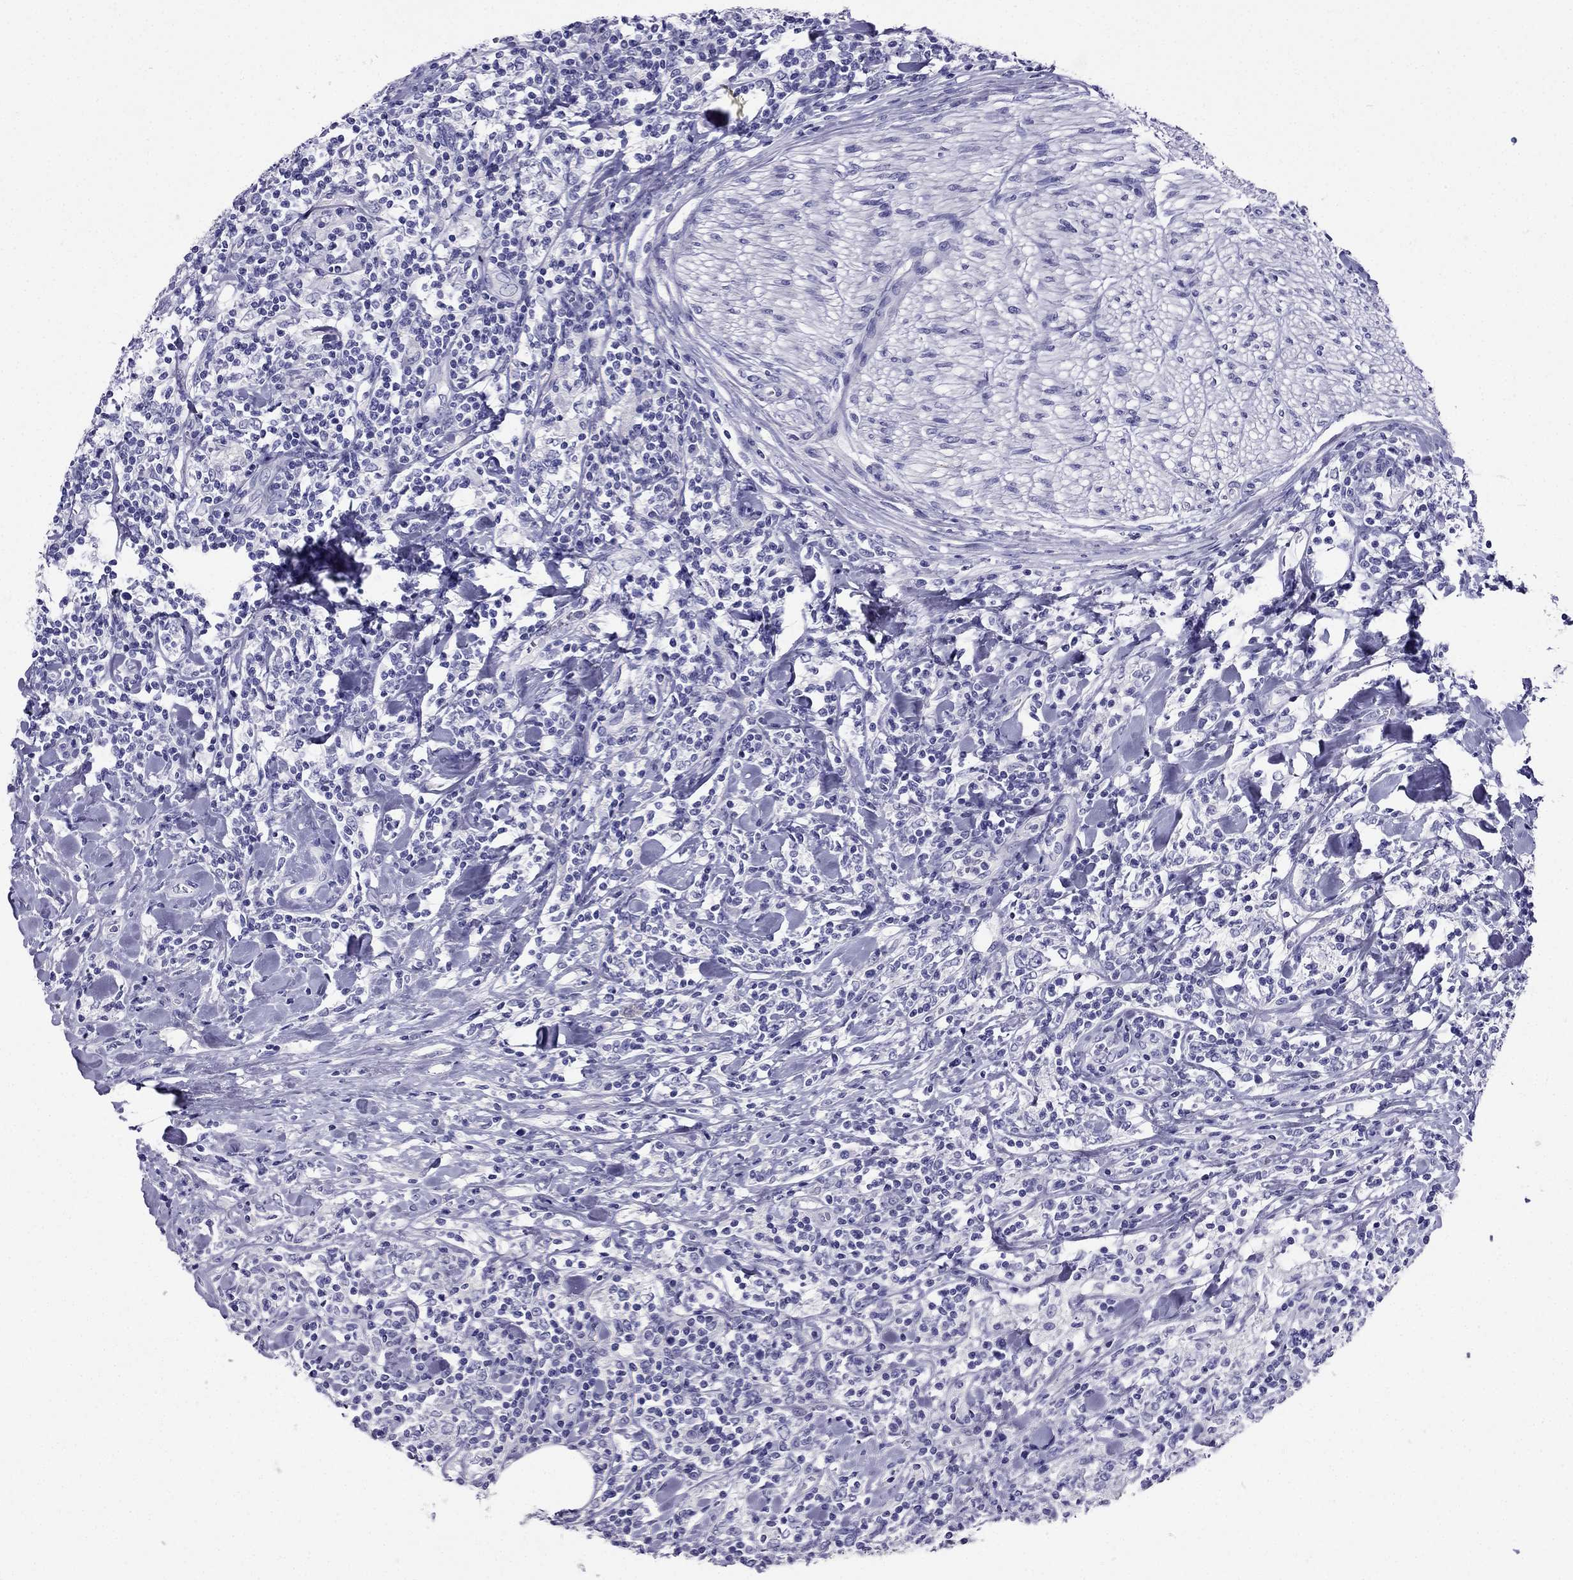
{"staining": {"intensity": "negative", "quantity": "none", "location": "none"}, "tissue": "lymphoma", "cell_type": "Tumor cells", "image_type": "cancer", "snomed": [{"axis": "morphology", "description": "Malignant lymphoma, non-Hodgkin's type, High grade"}, {"axis": "topography", "description": "Lymph node"}], "caption": "Malignant lymphoma, non-Hodgkin's type (high-grade) was stained to show a protein in brown. There is no significant positivity in tumor cells.", "gene": "PTH", "patient": {"sex": "female", "age": 84}}